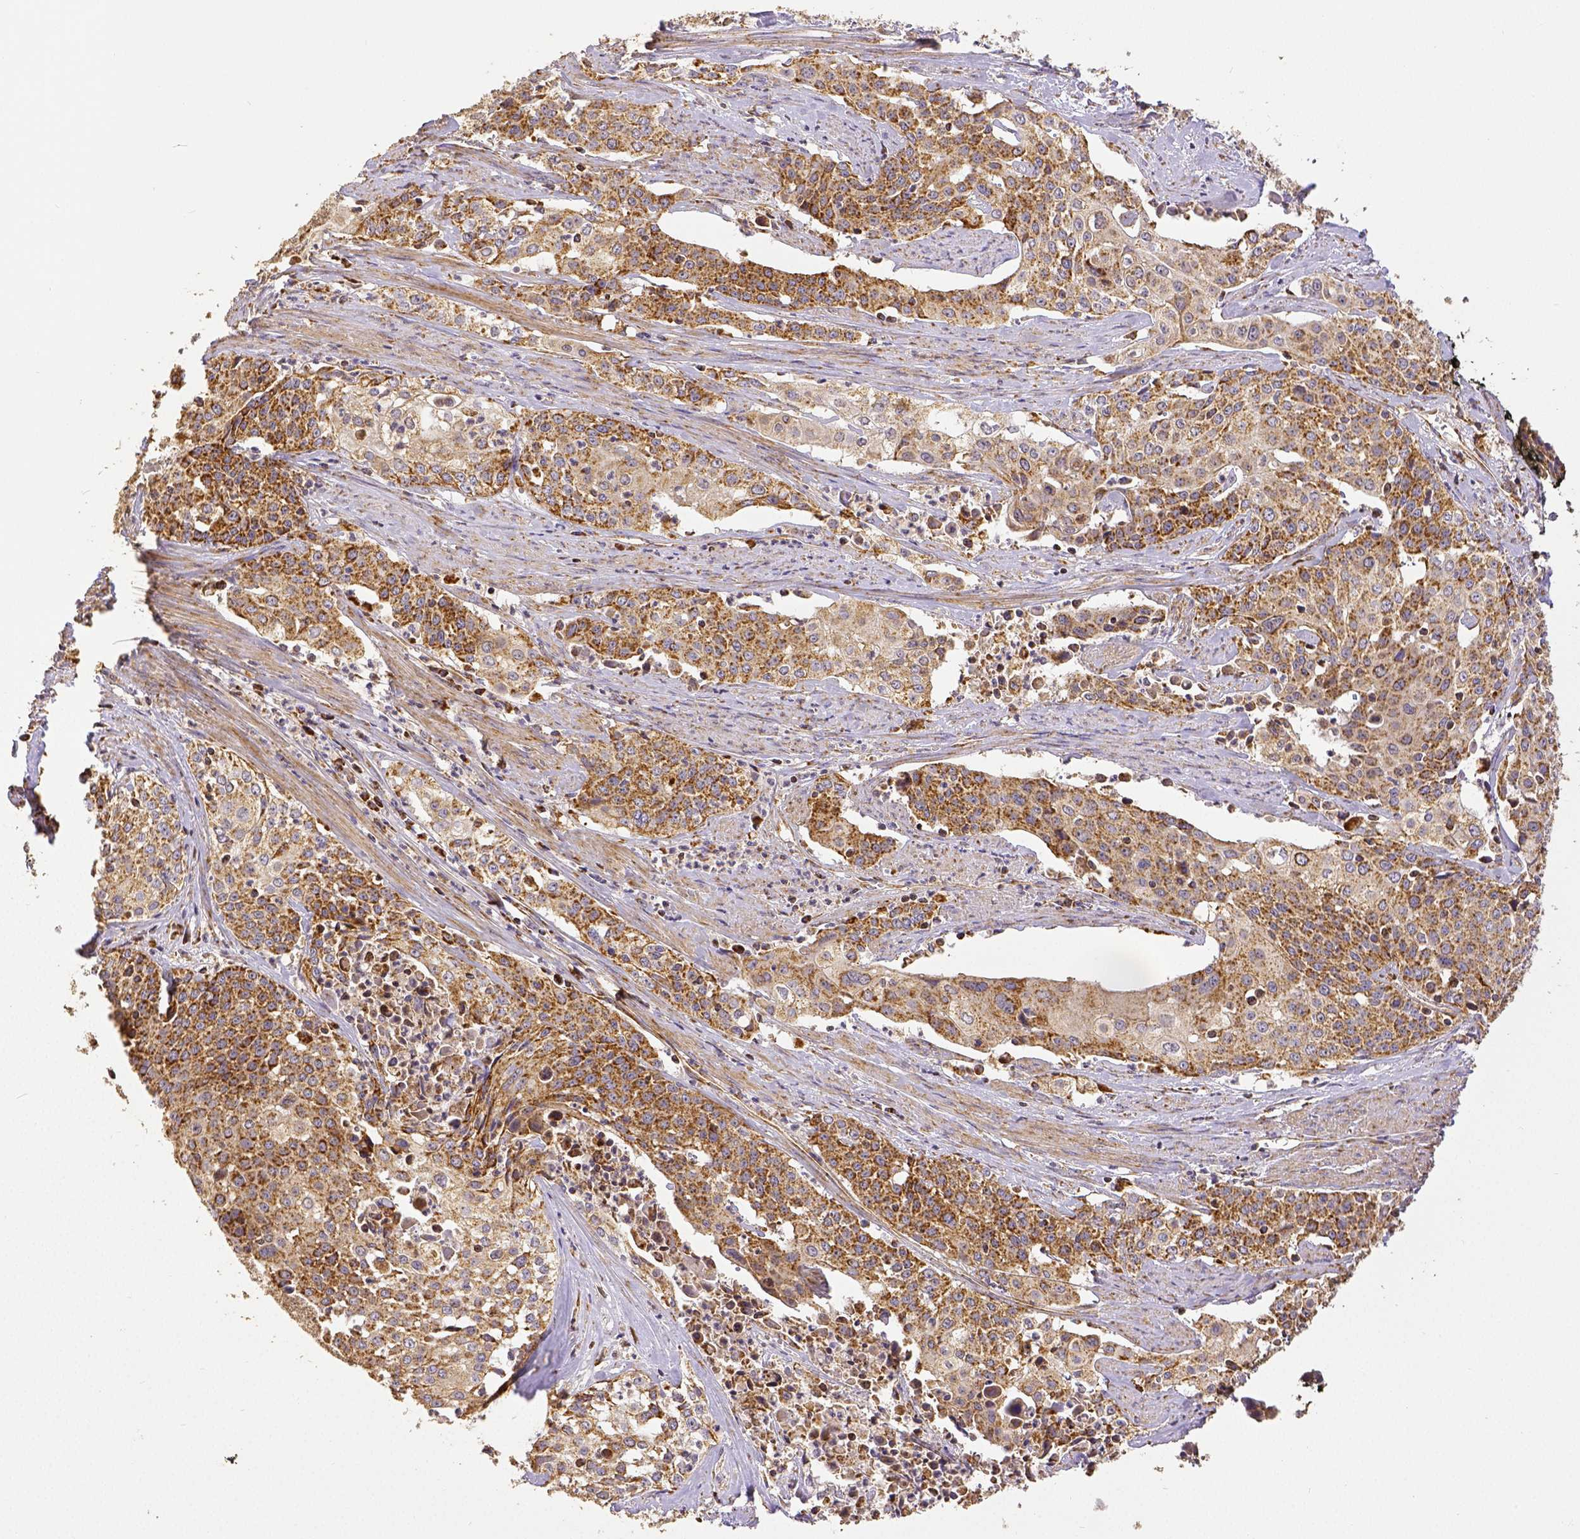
{"staining": {"intensity": "moderate", "quantity": ">75%", "location": "cytoplasmic/membranous"}, "tissue": "cervical cancer", "cell_type": "Tumor cells", "image_type": "cancer", "snomed": [{"axis": "morphology", "description": "Squamous cell carcinoma, NOS"}, {"axis": "topography", "description": "Cervix"}], "caption": "Brown immunohistochemical staining in squamous cell carcinoma (cervical) shows moderate cytoplasmic/membranous positivity in about >75% of tumor cells. (IHC, brightfield microscopy, high magnification).", "gene": "SDHB", "patient": {"sex": "female", "age": 39}}